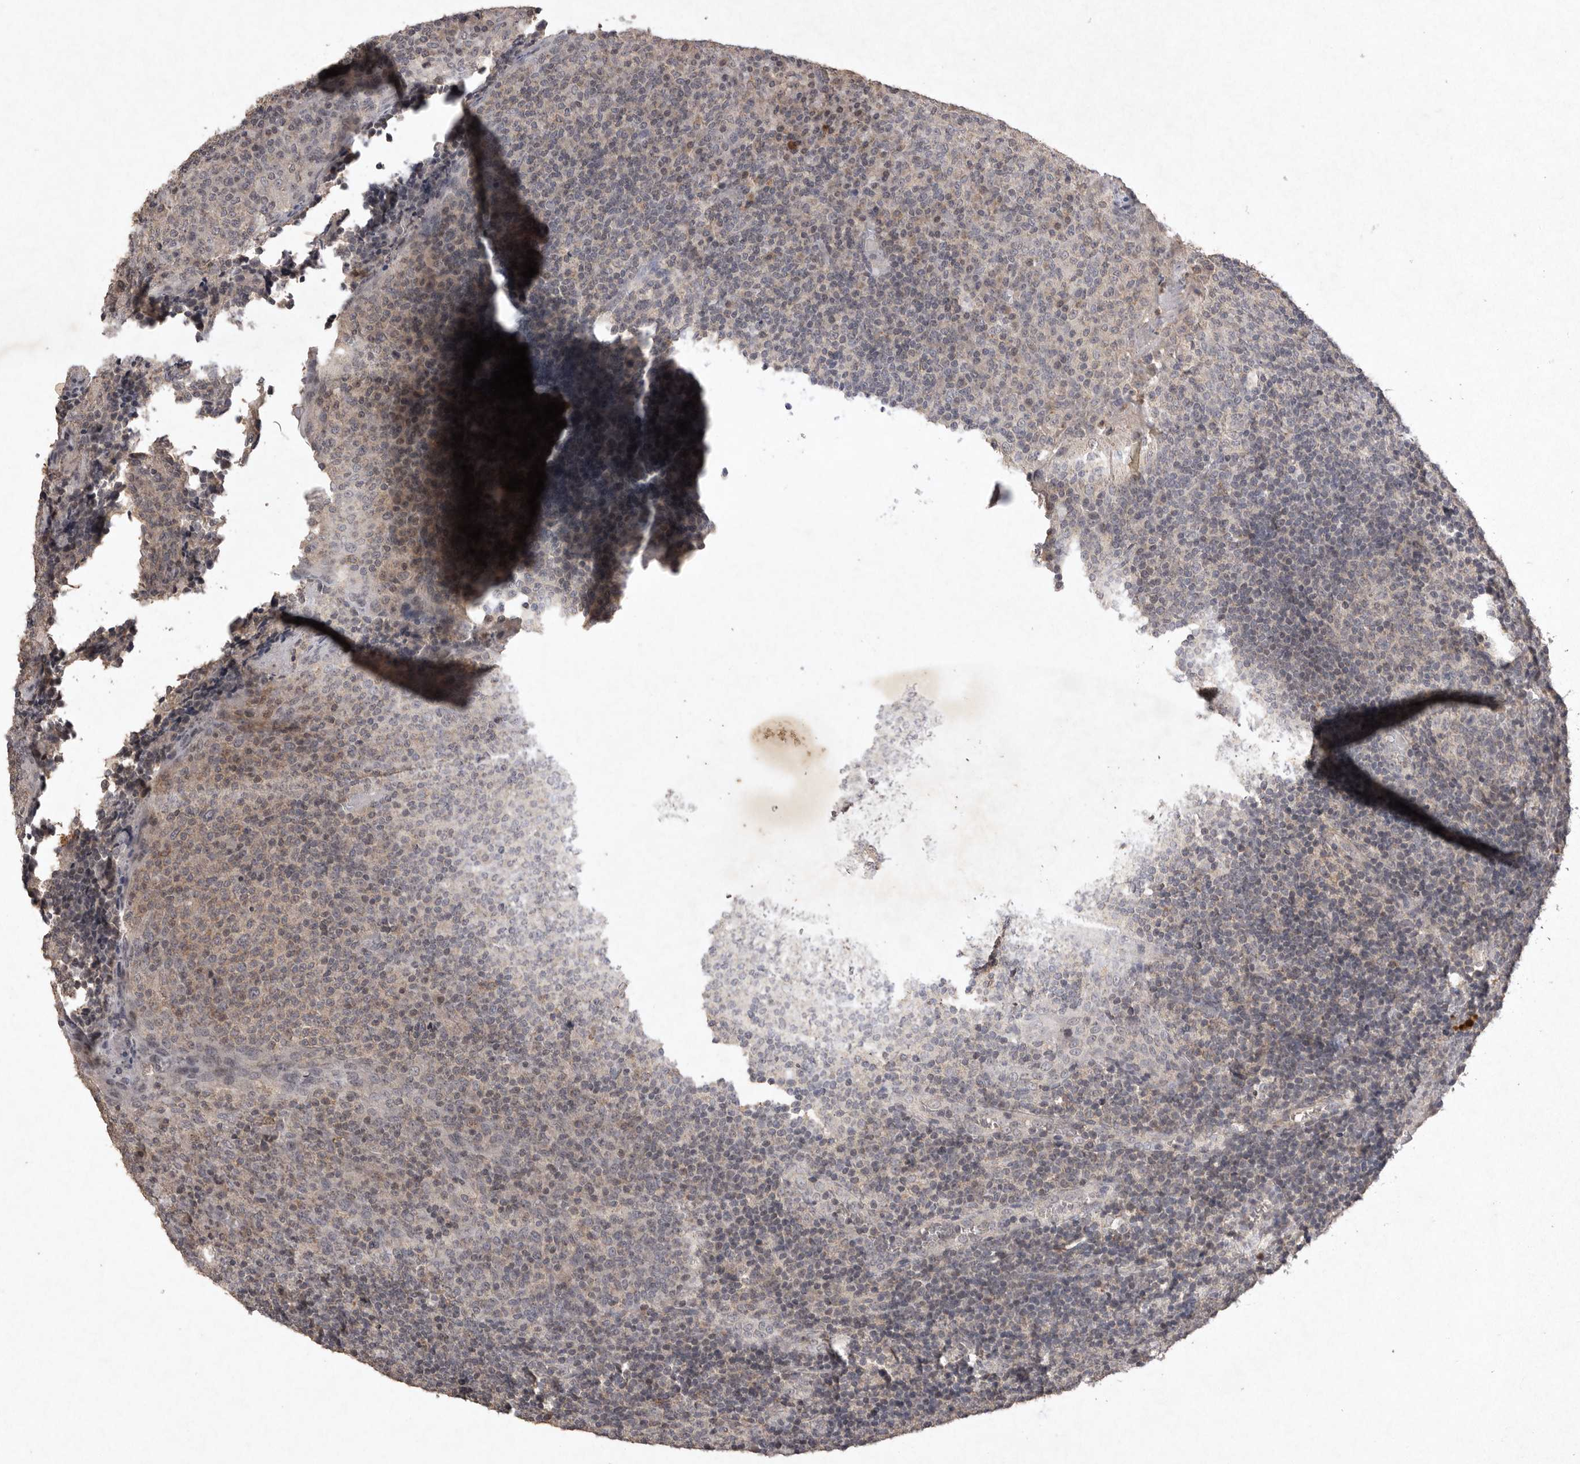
{"staining": {"intensity": "negative", "quantity": "none", "location": "none"}, "tissue": "tonsil", "cell_type": "Germinal center cells", "image_type": "normal", "snomed": [{"axis": "morphology", "description": "Normal tissue, NOS"}, {"axis": "topography", "description": "Tonsil"}], "caption": "IHC image of benign tonsil: tonsil stained with DAB (3,3'-diaminobenzidine) reveals no significant protein positivity in germinal center cells.", "gene": "APLNR", "patient": {"sex": "female", "age": 19}}